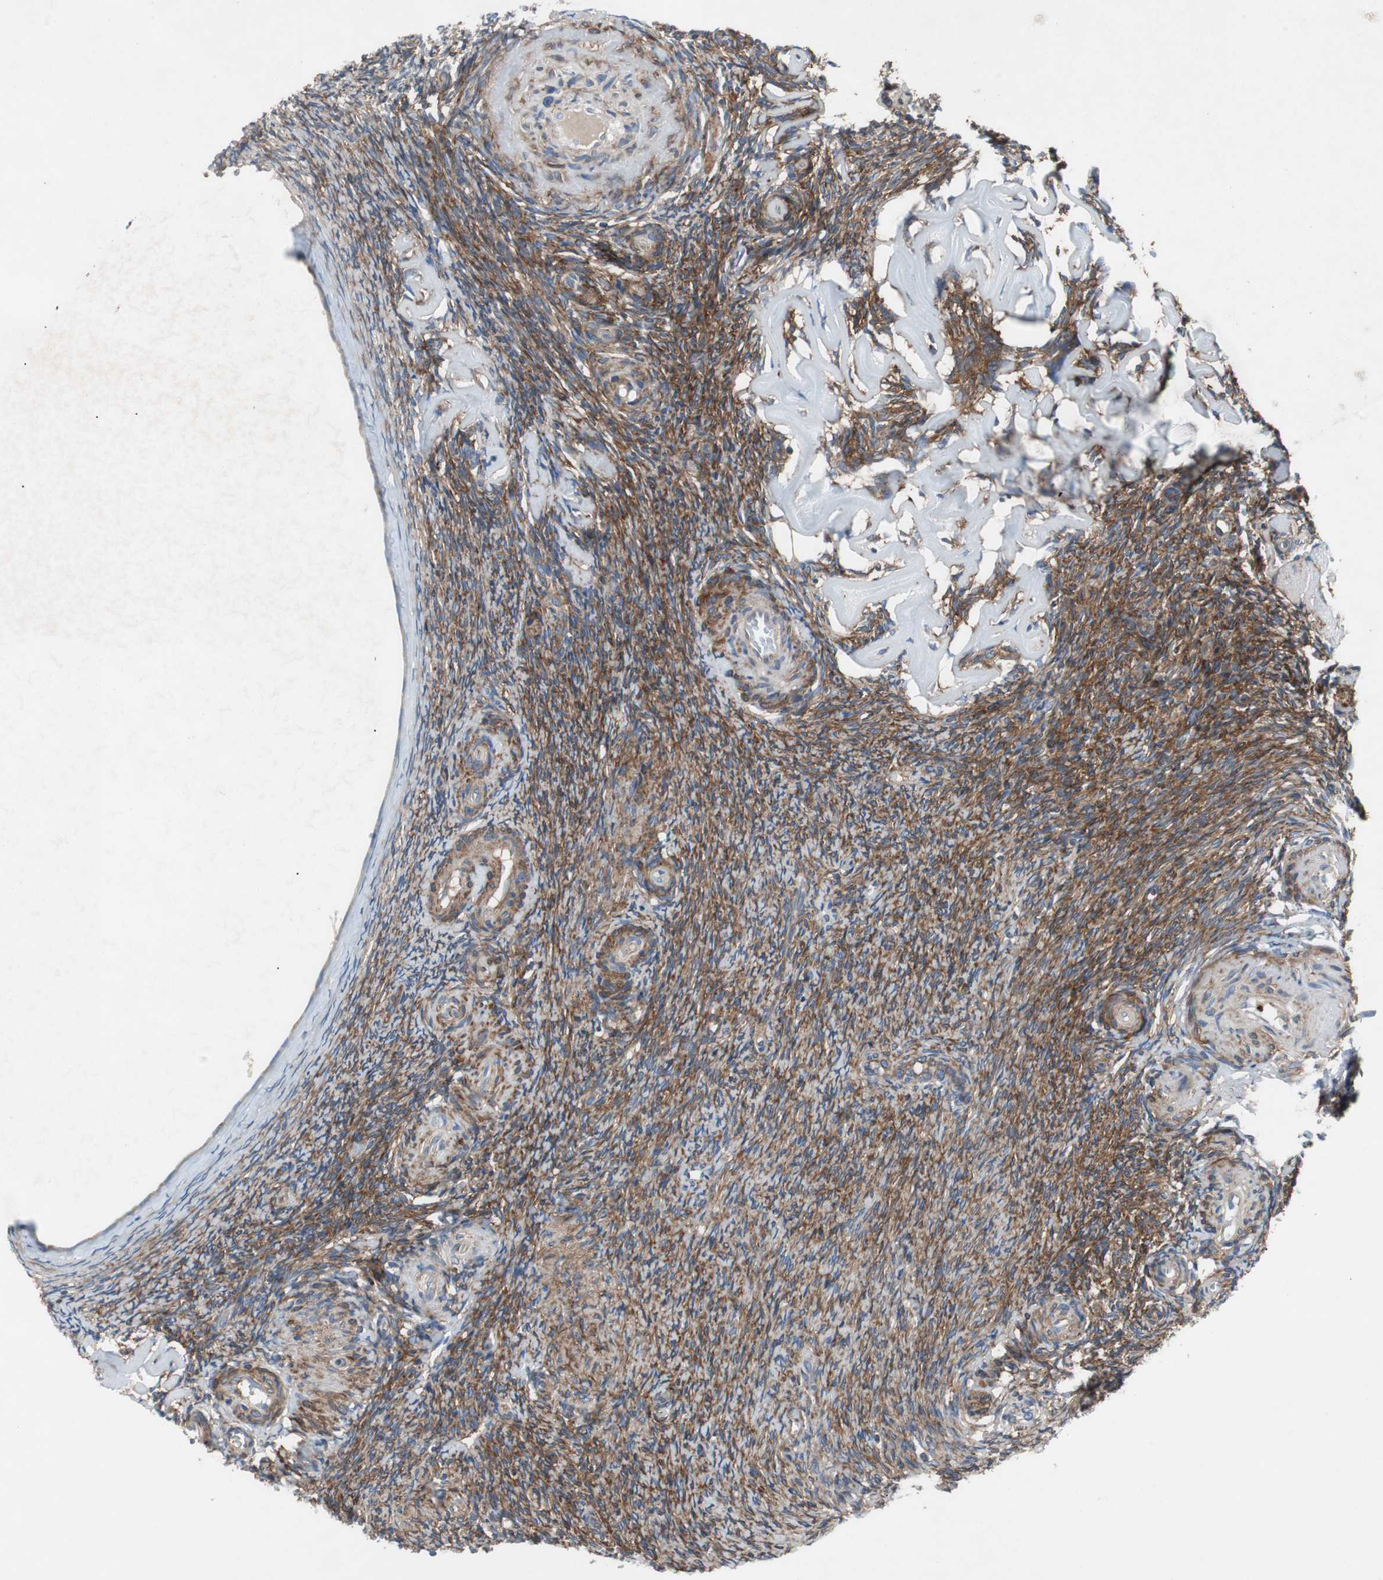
{"staining": {"intensity": "moderate", "quantity": "25%-75%", "location": "cytoplasmic/membranous"}, "tissue": "ovary", "cell_type": "Follicle cells", "image_type": "normal", "snomed": [{"axis": "morphology", "description": "Normal tissue, NOS"}, {"axis": "topography", "description": "Ovary"}], "caption": "Ovary stained with DAB immunohistochemistry exhibits medium levels of moderate cytoplasmic/membranous expression in about 25%-75% of follicle cells.", "gene": "GYS1", "patient": {"sex": "female", "age": 60}}